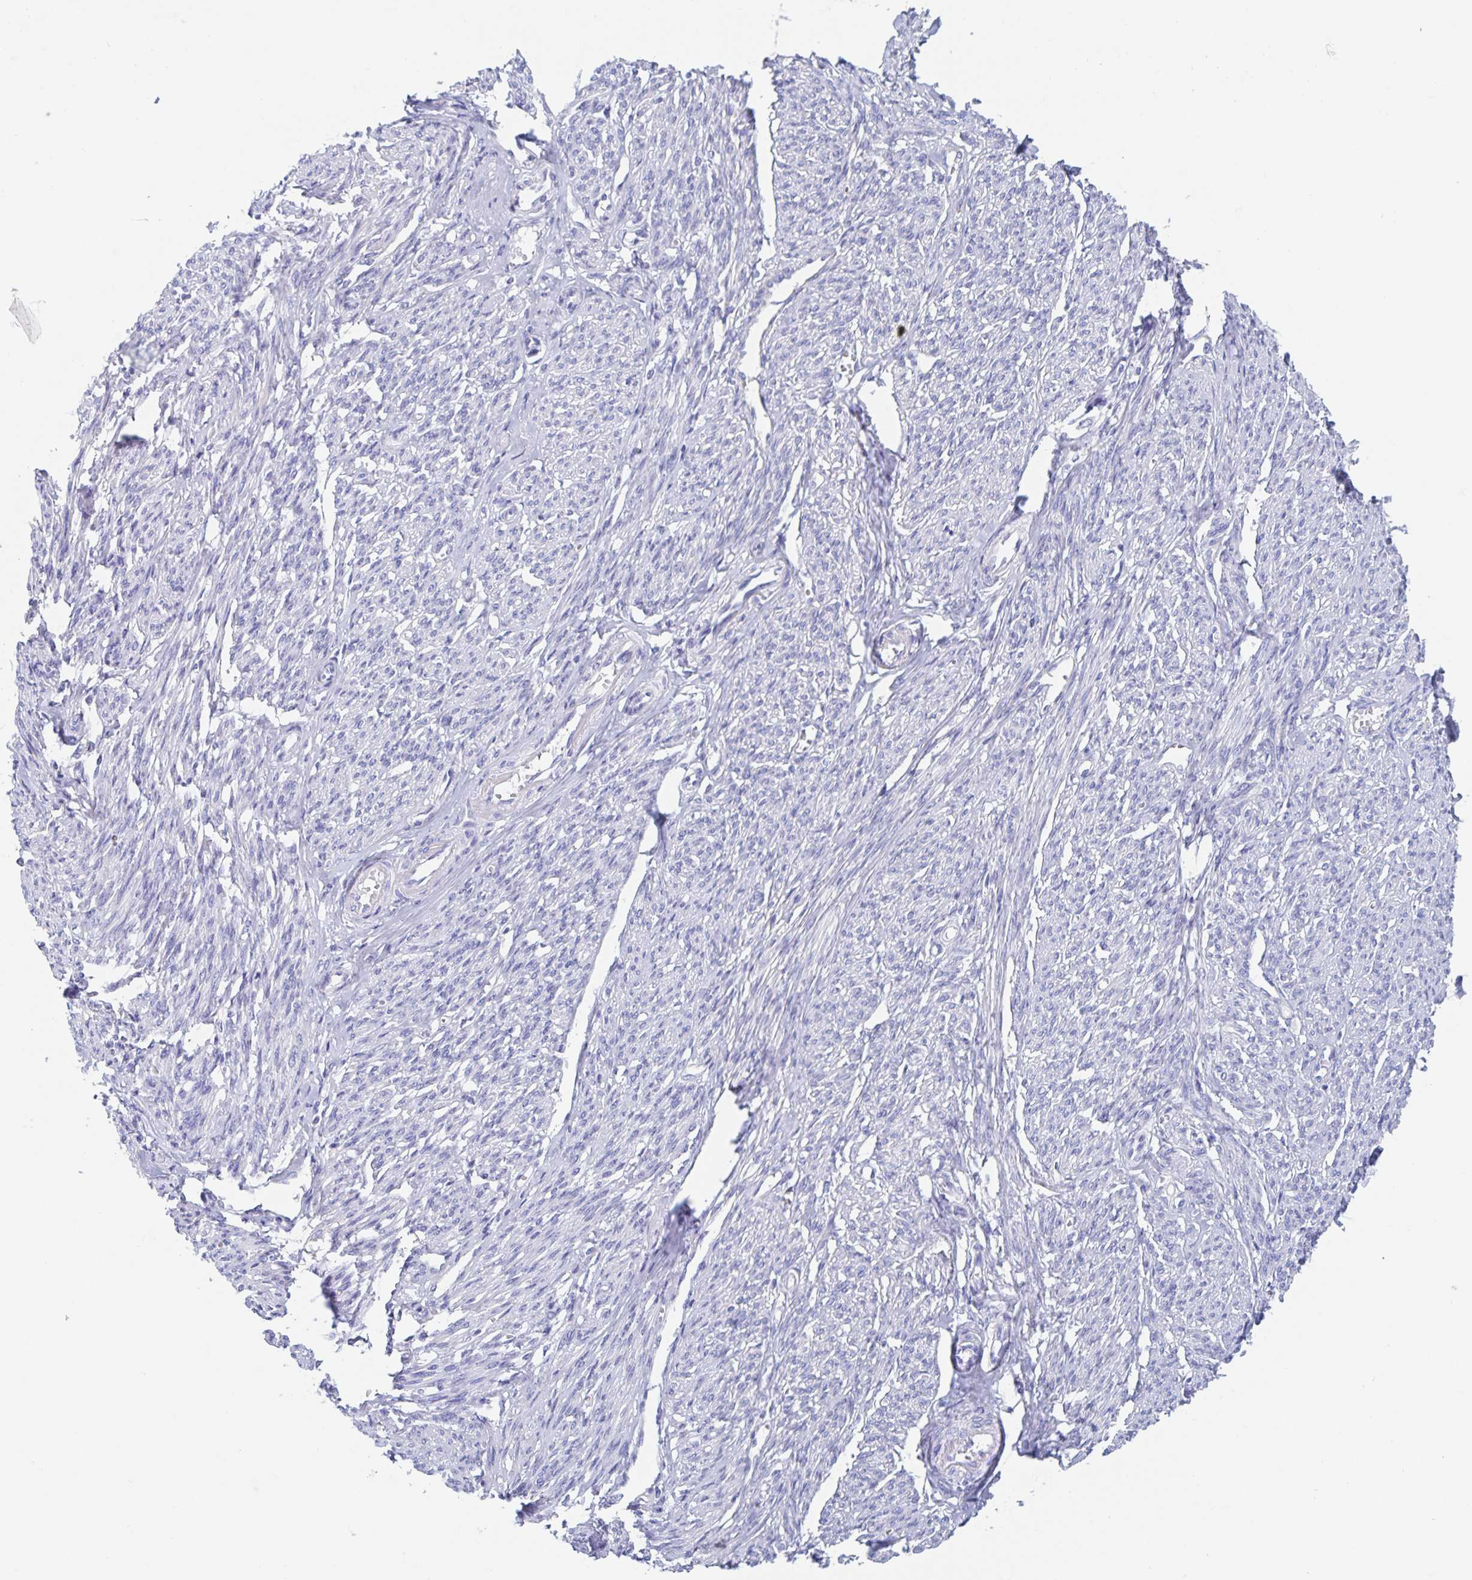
{"staining": {"intensity": "negative", "quantity": "none", "location": "none"}, "tissue": "smooth muscle", "cell_type": "Smooth muscle cells", "image_type": "normal", "snomed": [{"axis": "morphology", "description": "Normal tissue, NOS"}, {"axis": "topography", "description": "Smooth muscle"}], "caption": "IHC of benign smooth muscle exhibits no staining in smooth muscle cells.", "gene": "DMBT1", "patient": {"sex": "female", "age": 65}}